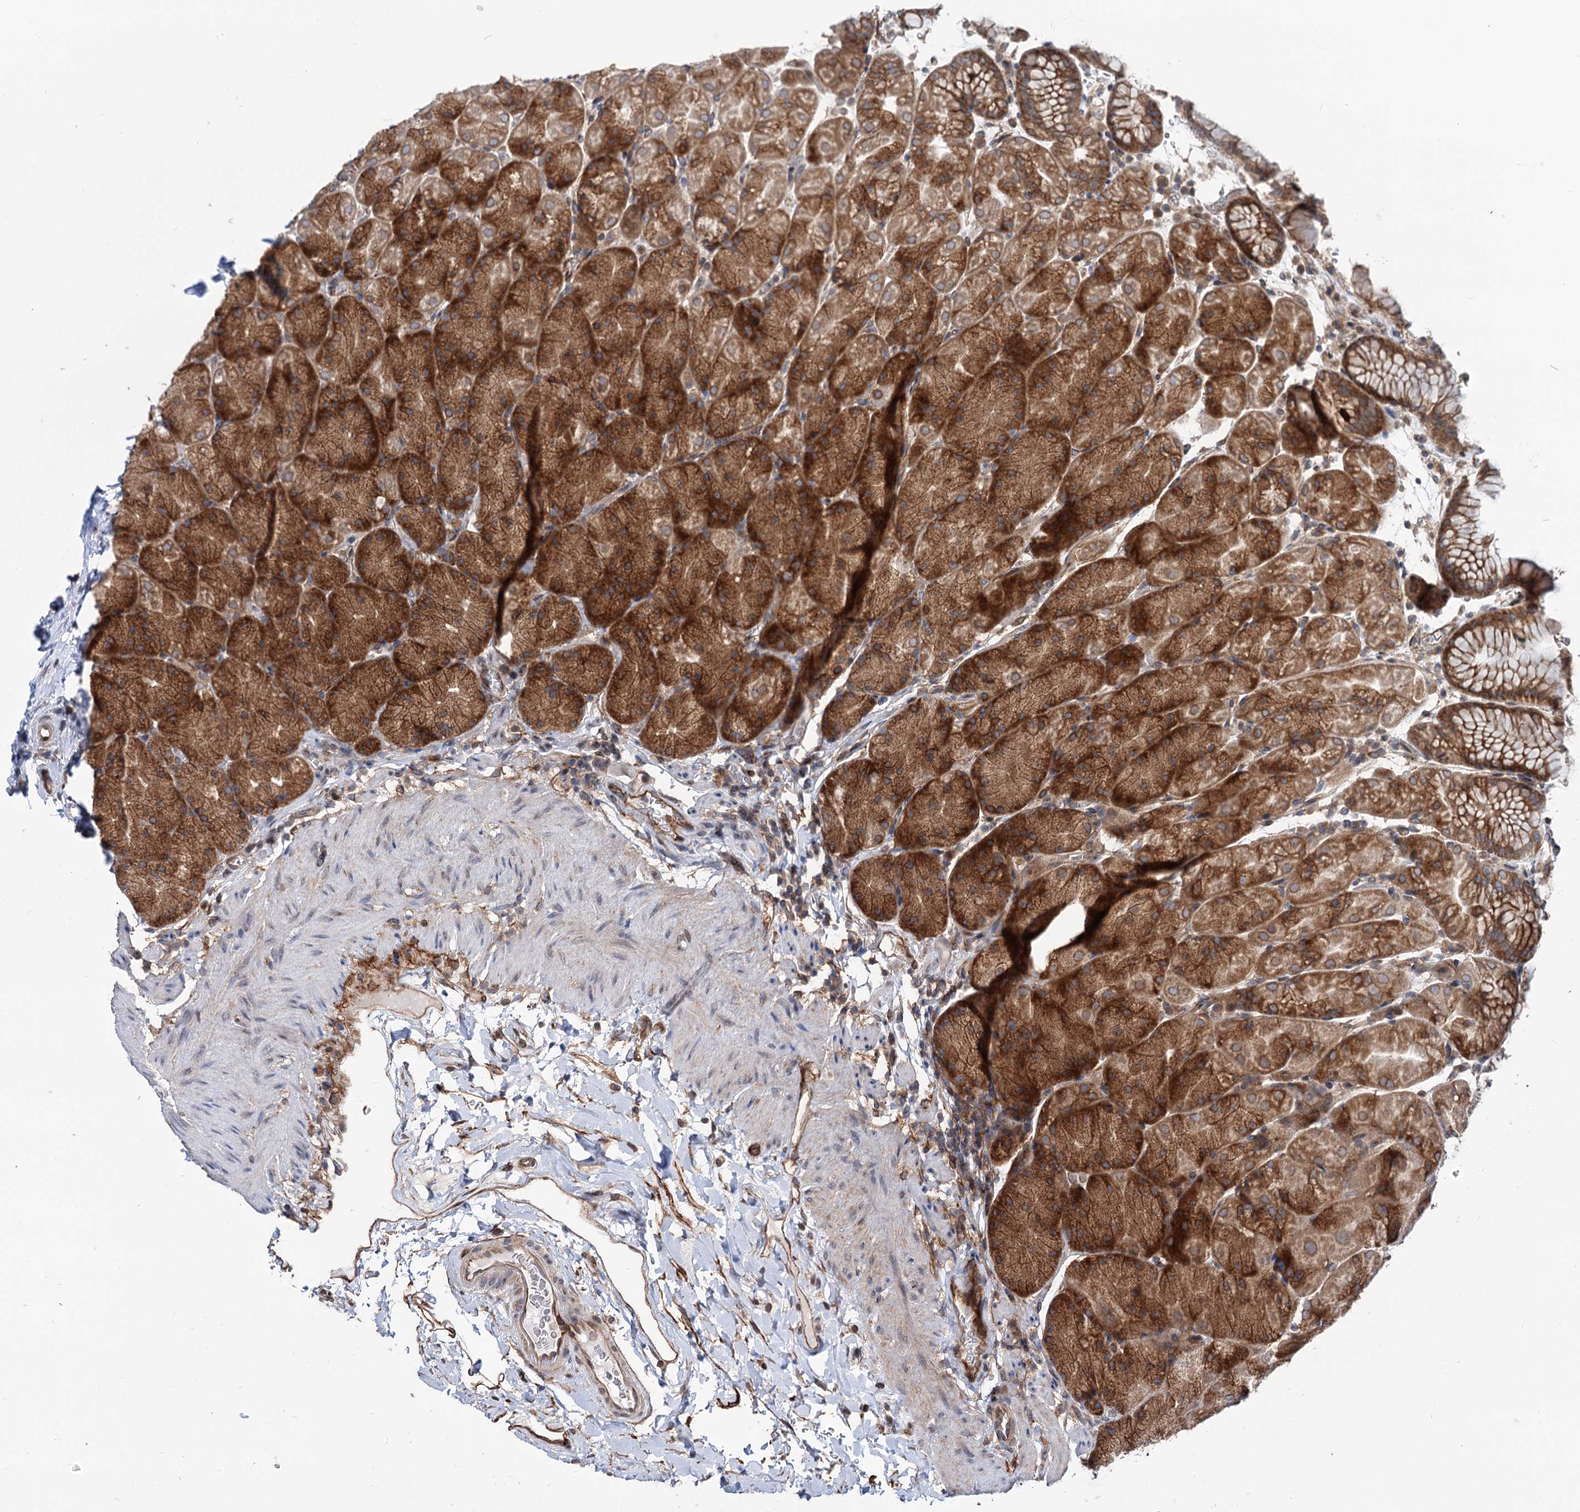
{"staining": {"intensity": "strong", "quantity": ">75%", "location": "cytoplasmic/membranous"}, "tissue": "stomach", "cell_type": "Glandular cells", "image_type": "normal", "snomed": [{"axis": "morphology", "description": "Normal tissue, NOS"}, {"axis": "topography", "description": "Stomach, upper"}, {"axis": "topography", "description": "Stomach, lower"}], "caption": "Glandular cells exhibit high levels of strong cytoplasmic/membranous positivity in about >75% of cells in benign stomach.", "gene": "PTDSS2", "patient": {"sex": "male", "age": 67}}